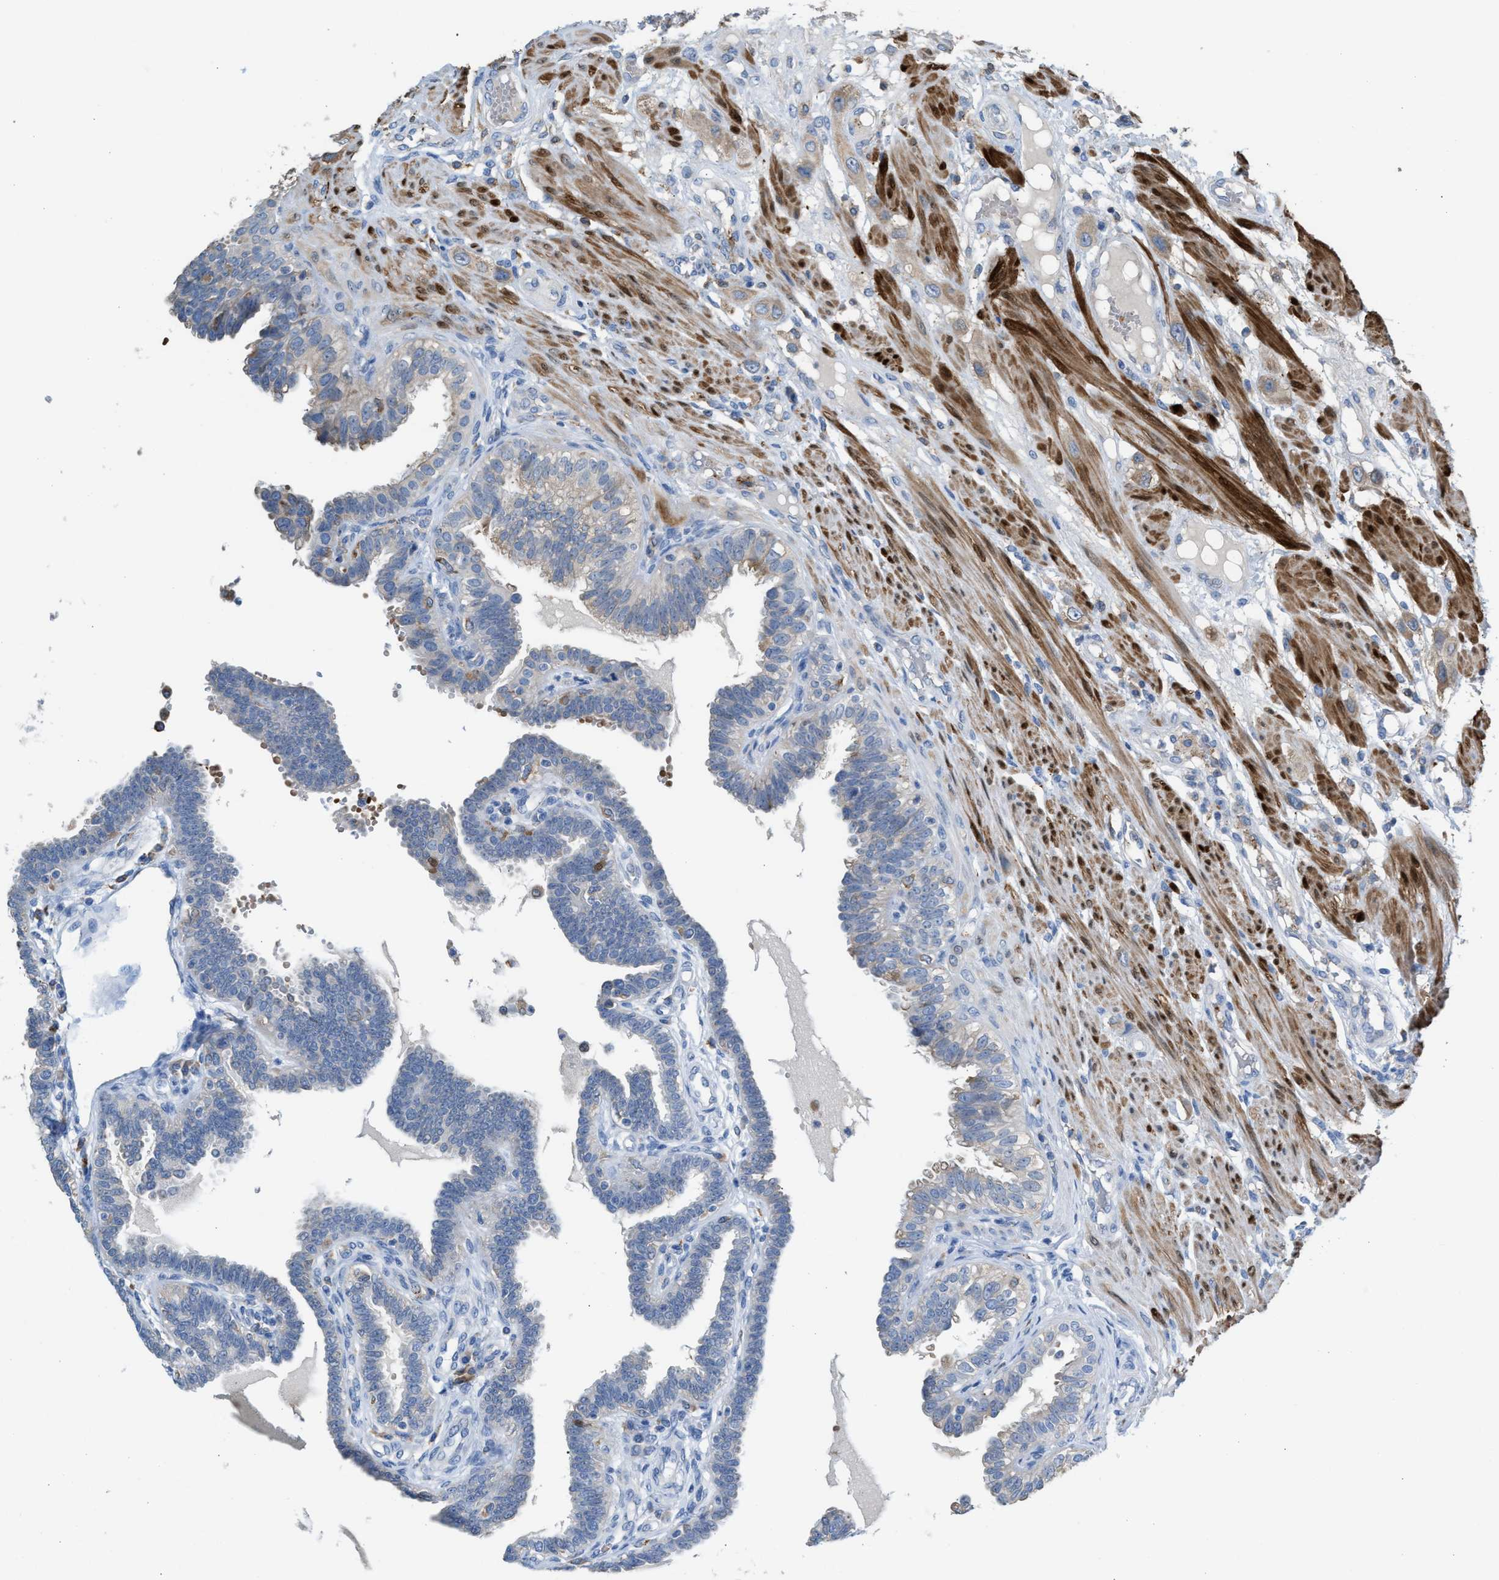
{"staining": {"intensity": "negative", "quantity": "none", "location": "none"}, "tissue": "fallopian tube", "cell_type": "Glandular cells", "image_type": "normal", "snomed": [{"axis": "morphology", "description": "Normal tissue, NOS"}, {"axis": "topography", "description": "Fallopian tube"}, {"axis": "topography", "description": "Placenta"}], "caption": "Immunohistochemistry (IHC) photomicrograph of normal fallopian tube: fallopian tube stained with DAB (3,3'-diaminobenzidine) shows no significant protein staining in glandular cells.", "gene": "CA3", "patient": {"sex": "female", "age": 34}}